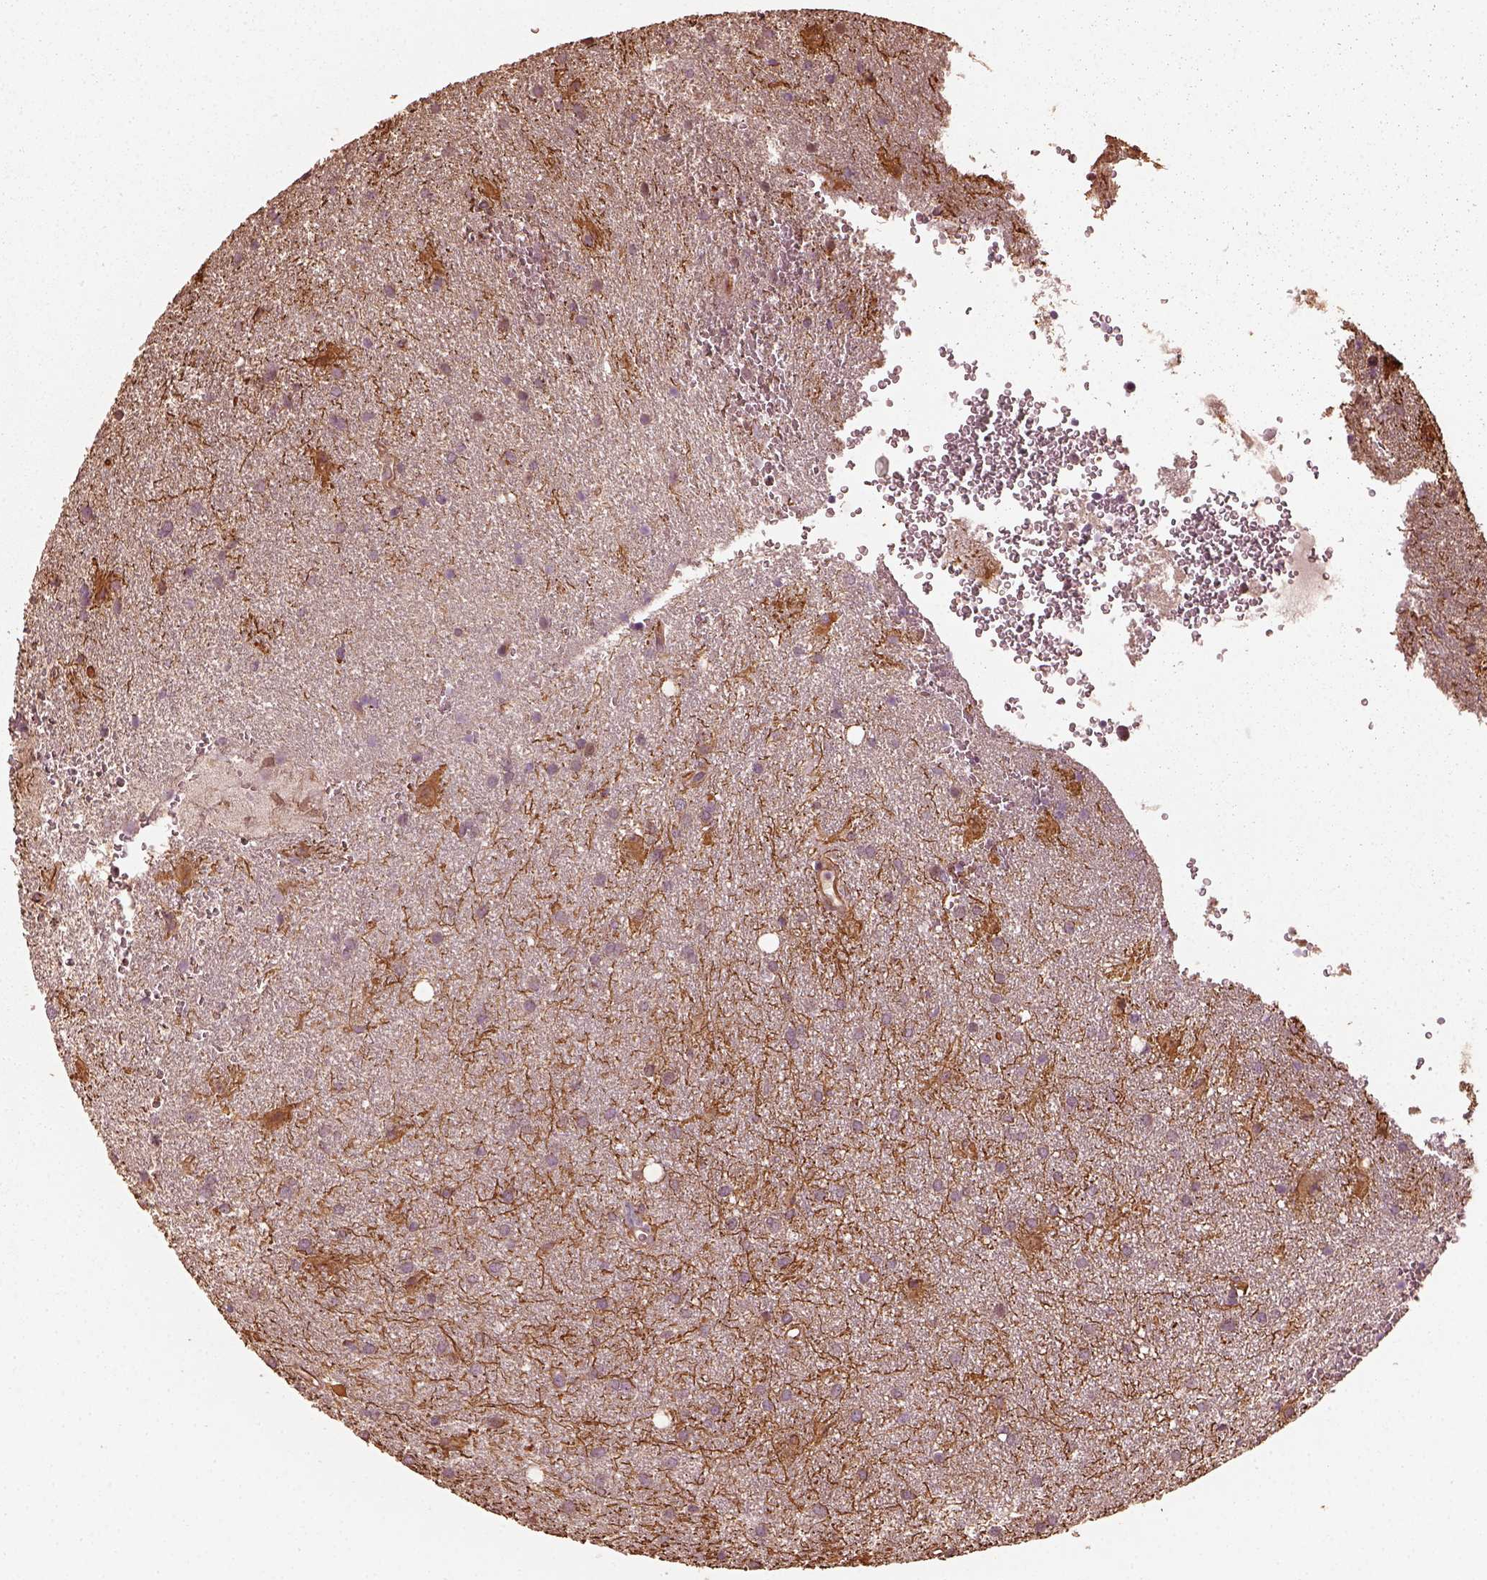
{"staining": {"intensity": "negative", "quantity": "none", "location": "none"}, "tissue": "glioma", "cell_type": "Tumor cells", "image_type": "cancer", "snomed": [{"axis": "morphology", "description": "Glioma, malignant, Low grade"}, {"axis": "topography", "description": "Brain"}], "caption": "This is an IHC image of human malignant glioma (low-grade). There is no expression in tumor cells.", "gene": "GTPBP1", "patient": {"sex": "male", "age": 58}}